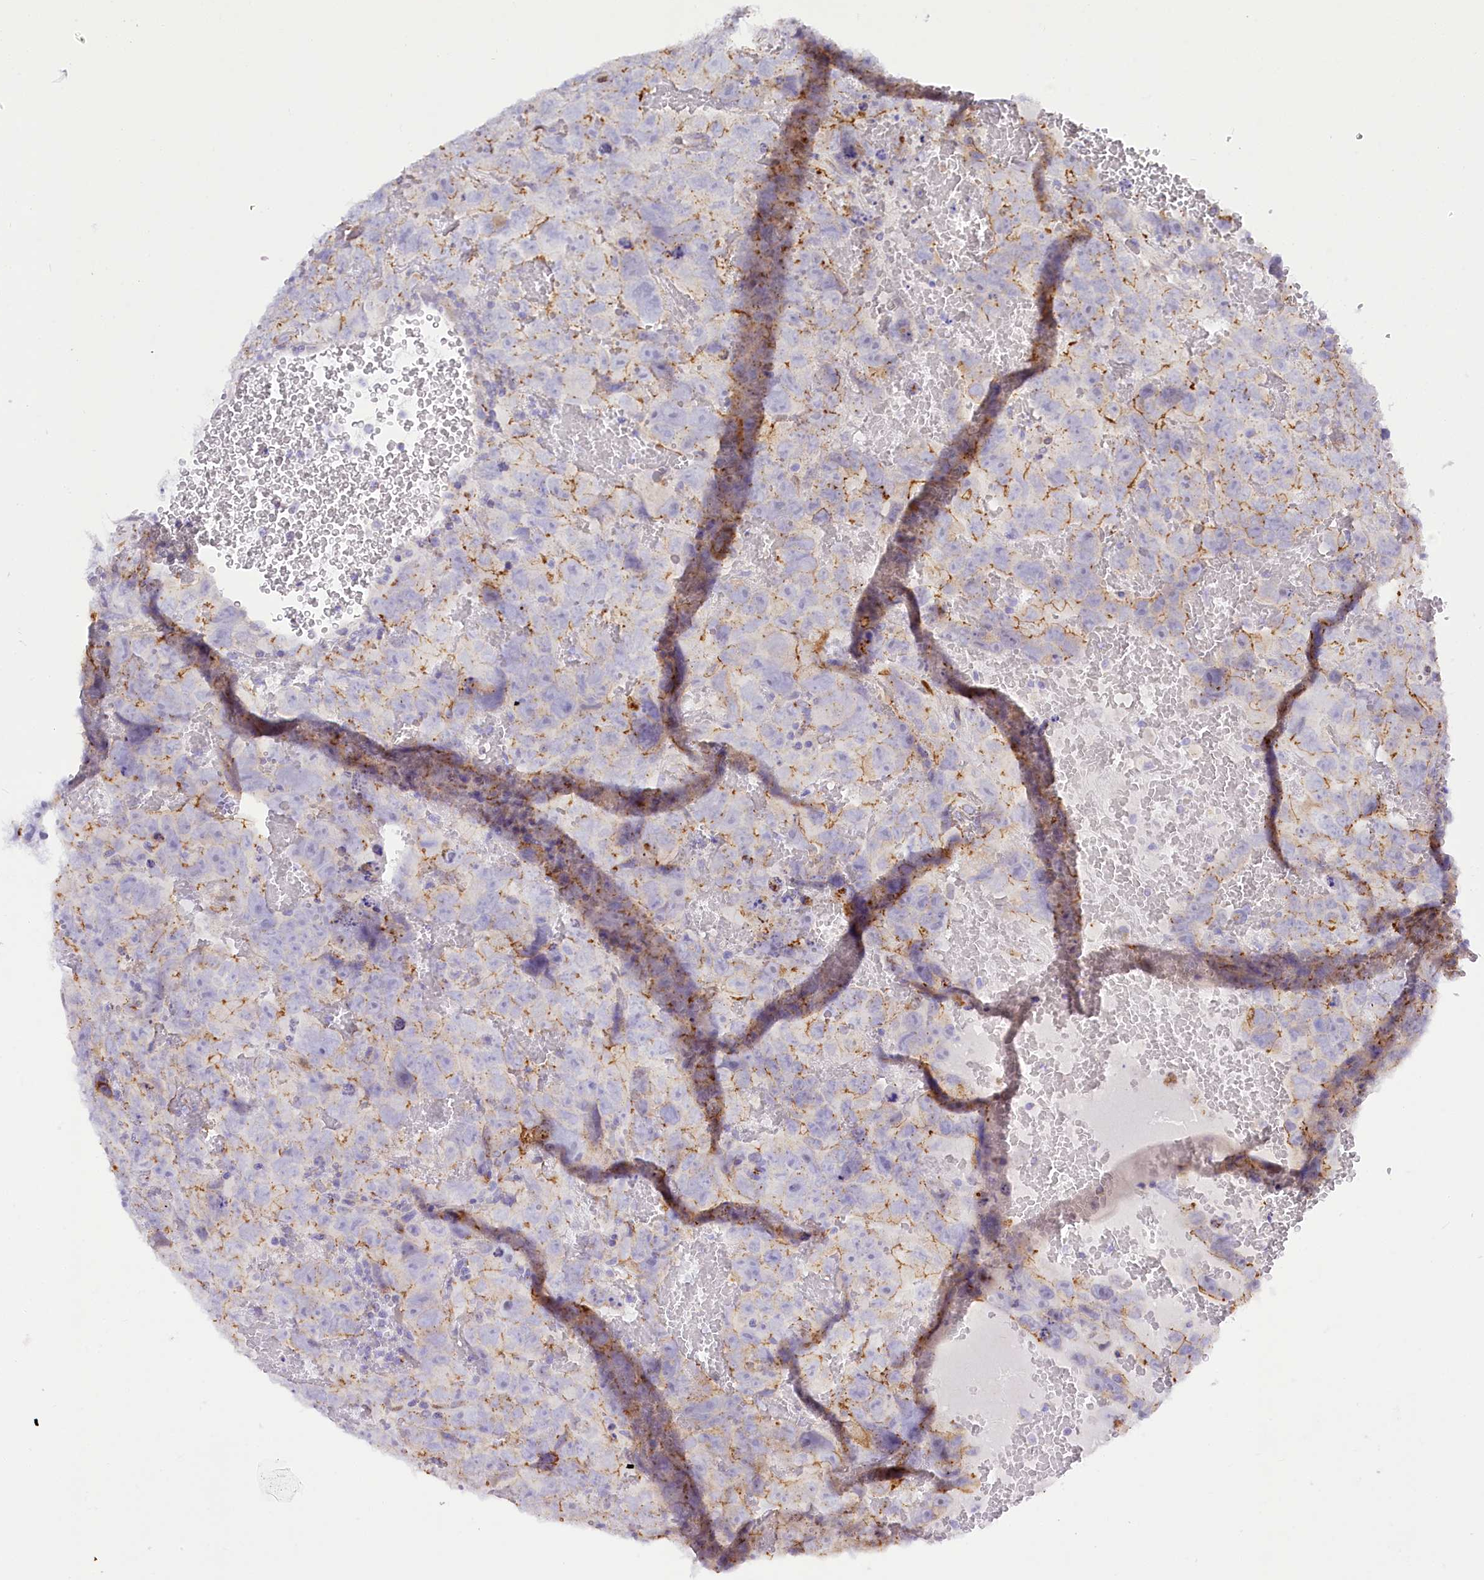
{"staining": {"intensity": "moderate", "quantity": "<25%", "location": "cytoplasmic/membranous"}, "tissue": "testis cancer", "cell_type": "Tumor cells", "image_type": "cancer", "snomed": [{"axis": "morphology", "description": "Carcinoma, Embryonal, NOS"}, {"axis": "topography", "description": "Testis"}], "caption": "The micrograph reveals immunohistochemical staining of testis embryonal carcinoma. There is moderate cytoplasmic/membranous positivity is seen in approximately <25% of tumor cells.", "gene": "PPIP5K2", "patient": {"sex": "male", "age": 45}}